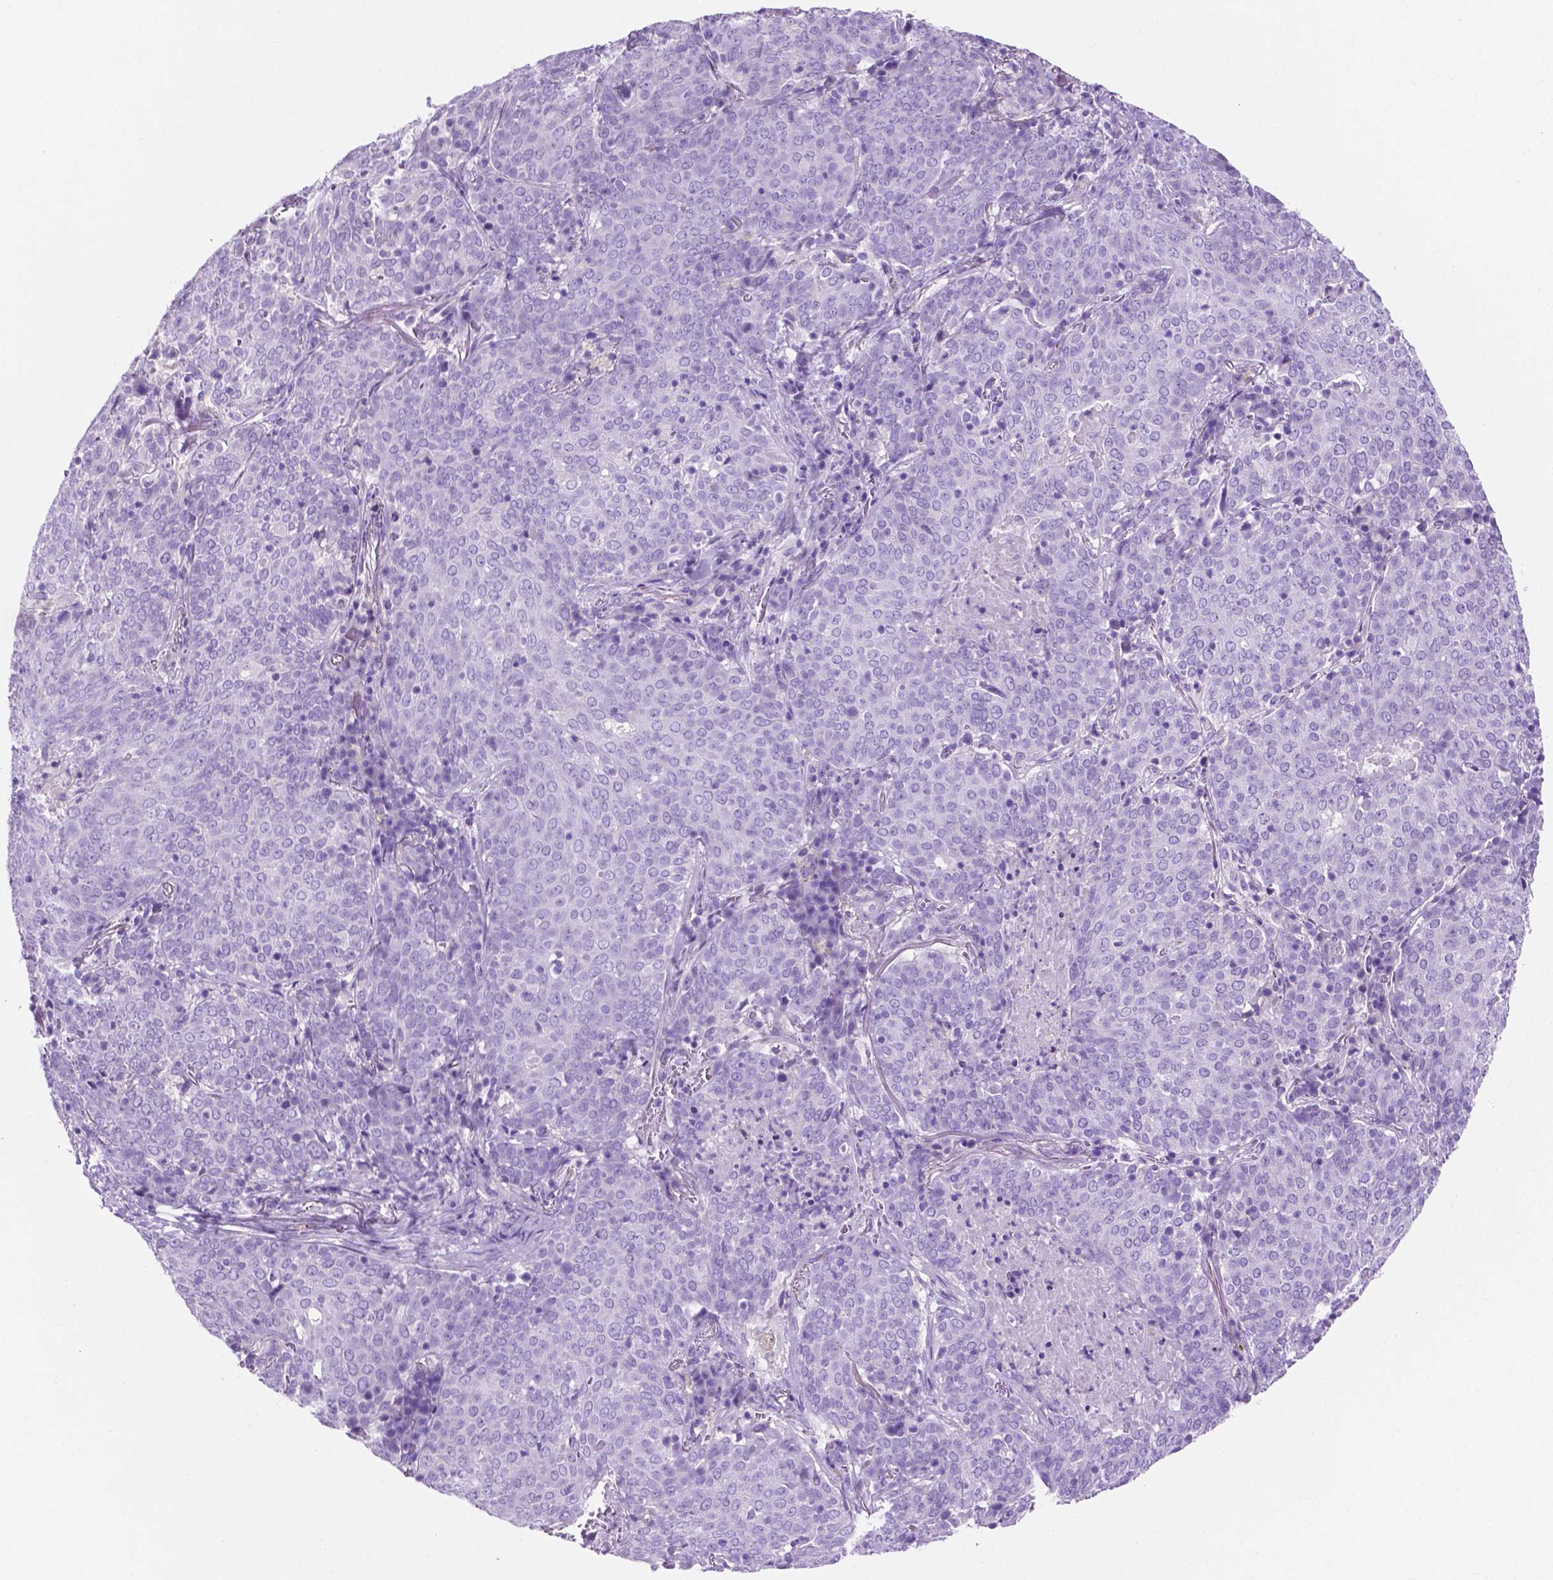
{"staining": {"intensity": "negative", "quantity": "none", "location": "none"}, "tissue": "lung cancer", "cell_type": "Tumor cells", "image_type": "cancer", "snomed": [{"axis": "morphology", "description": "Squamous cell carcinoma, NOS"}, {"axis": "topography", "description": "Lung"}], "caption": "The immunohistochemistry histopathology image has no significant positivity in tumor cells of lung squamous cell carcinoma tissue.", "gene": "IGFN1", "patient": {"sex": "male", "age": 82}}